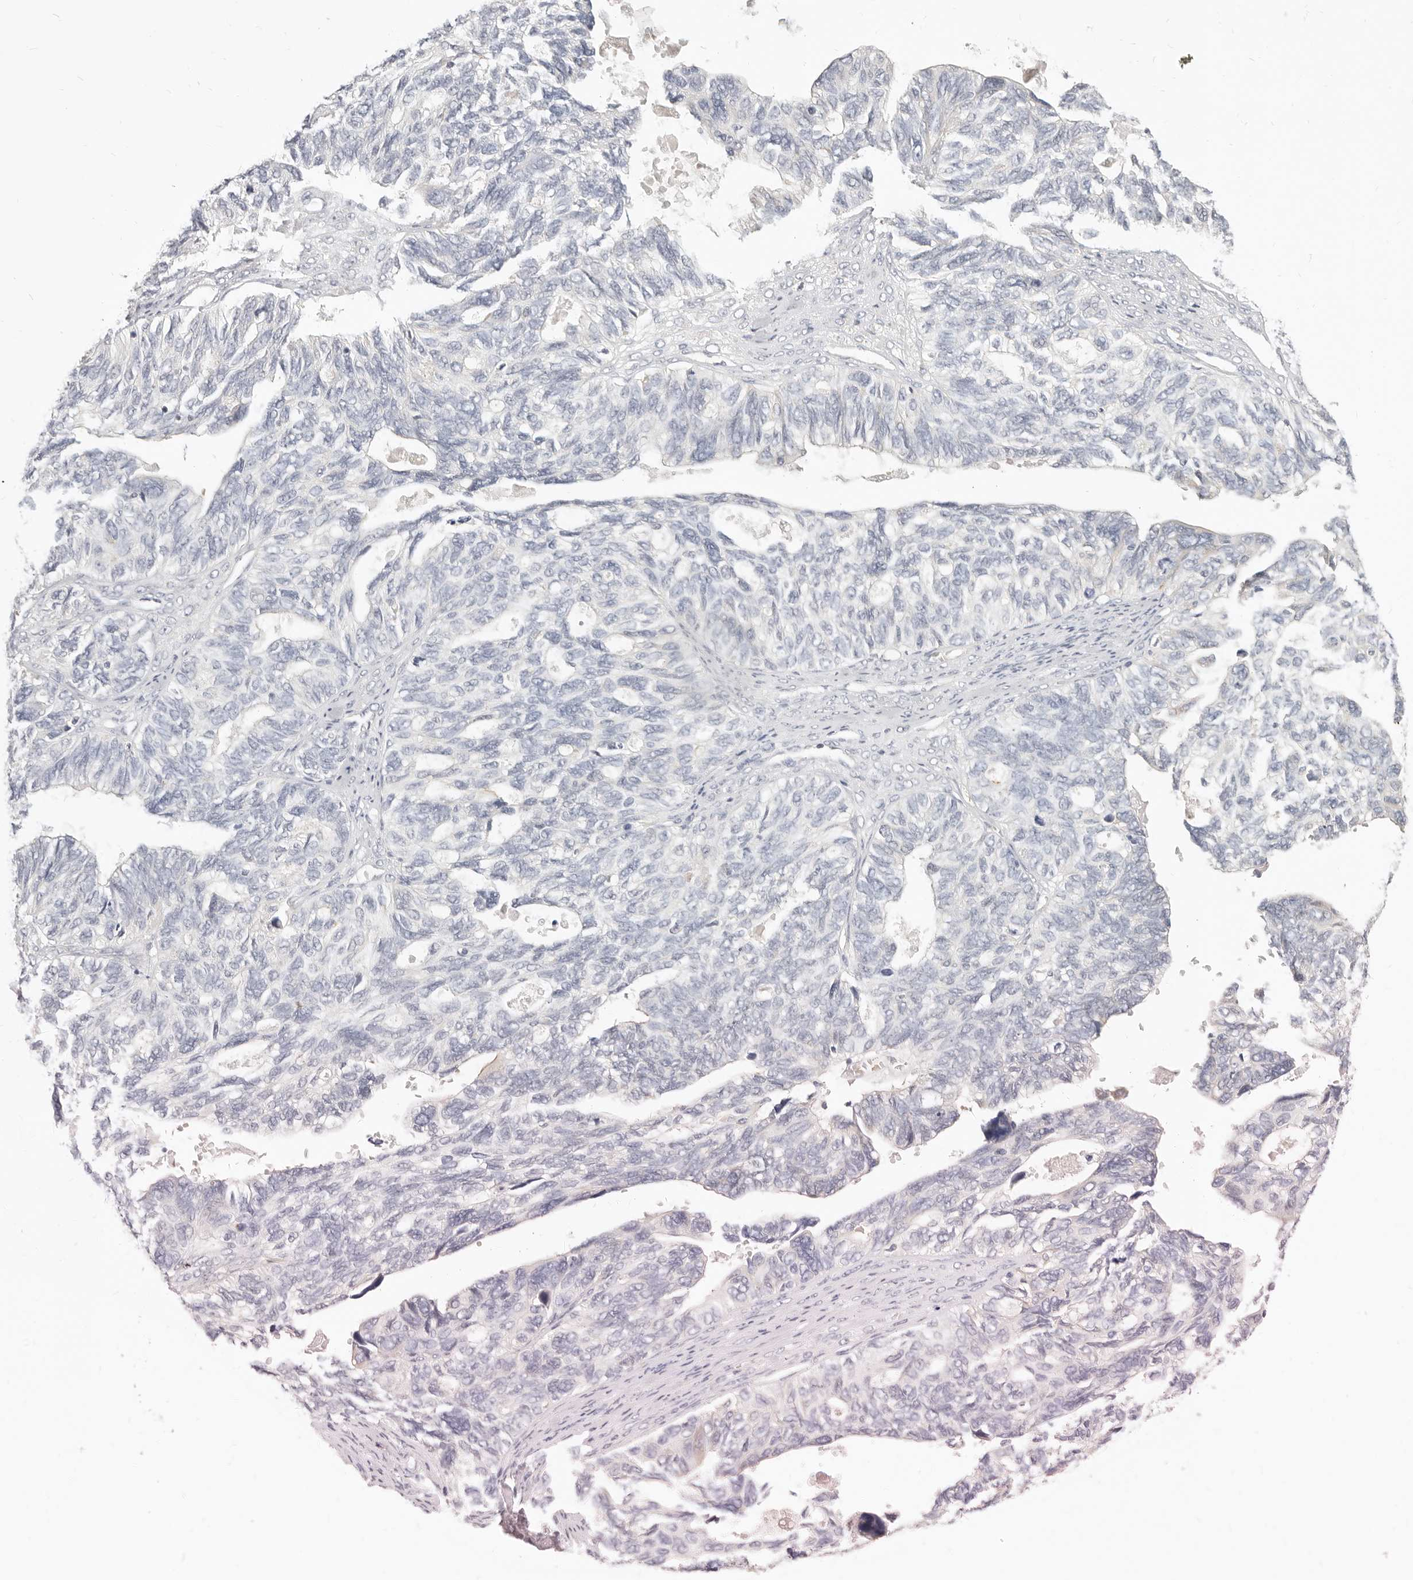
{"staining": {"intensity": "negative", "quantity": "none", "location": "none"}, "tissue": "ovarian cancer", "cell_type": "Tumor cells", "image_type": "cancer", "snomed": [{"axis": "morphology", "description": "Cystadenocarcinoma, serous, NOS"}, {"axis": "topography", "description": "Ovary"}], "caption": "Serous cystadenocarcinoma (ovarian) was stained to show a protein in brown. There is no significant expression in tumor cells.", "gene": "LTB4R2", "patient": {"sex": "female", "age": 79}}